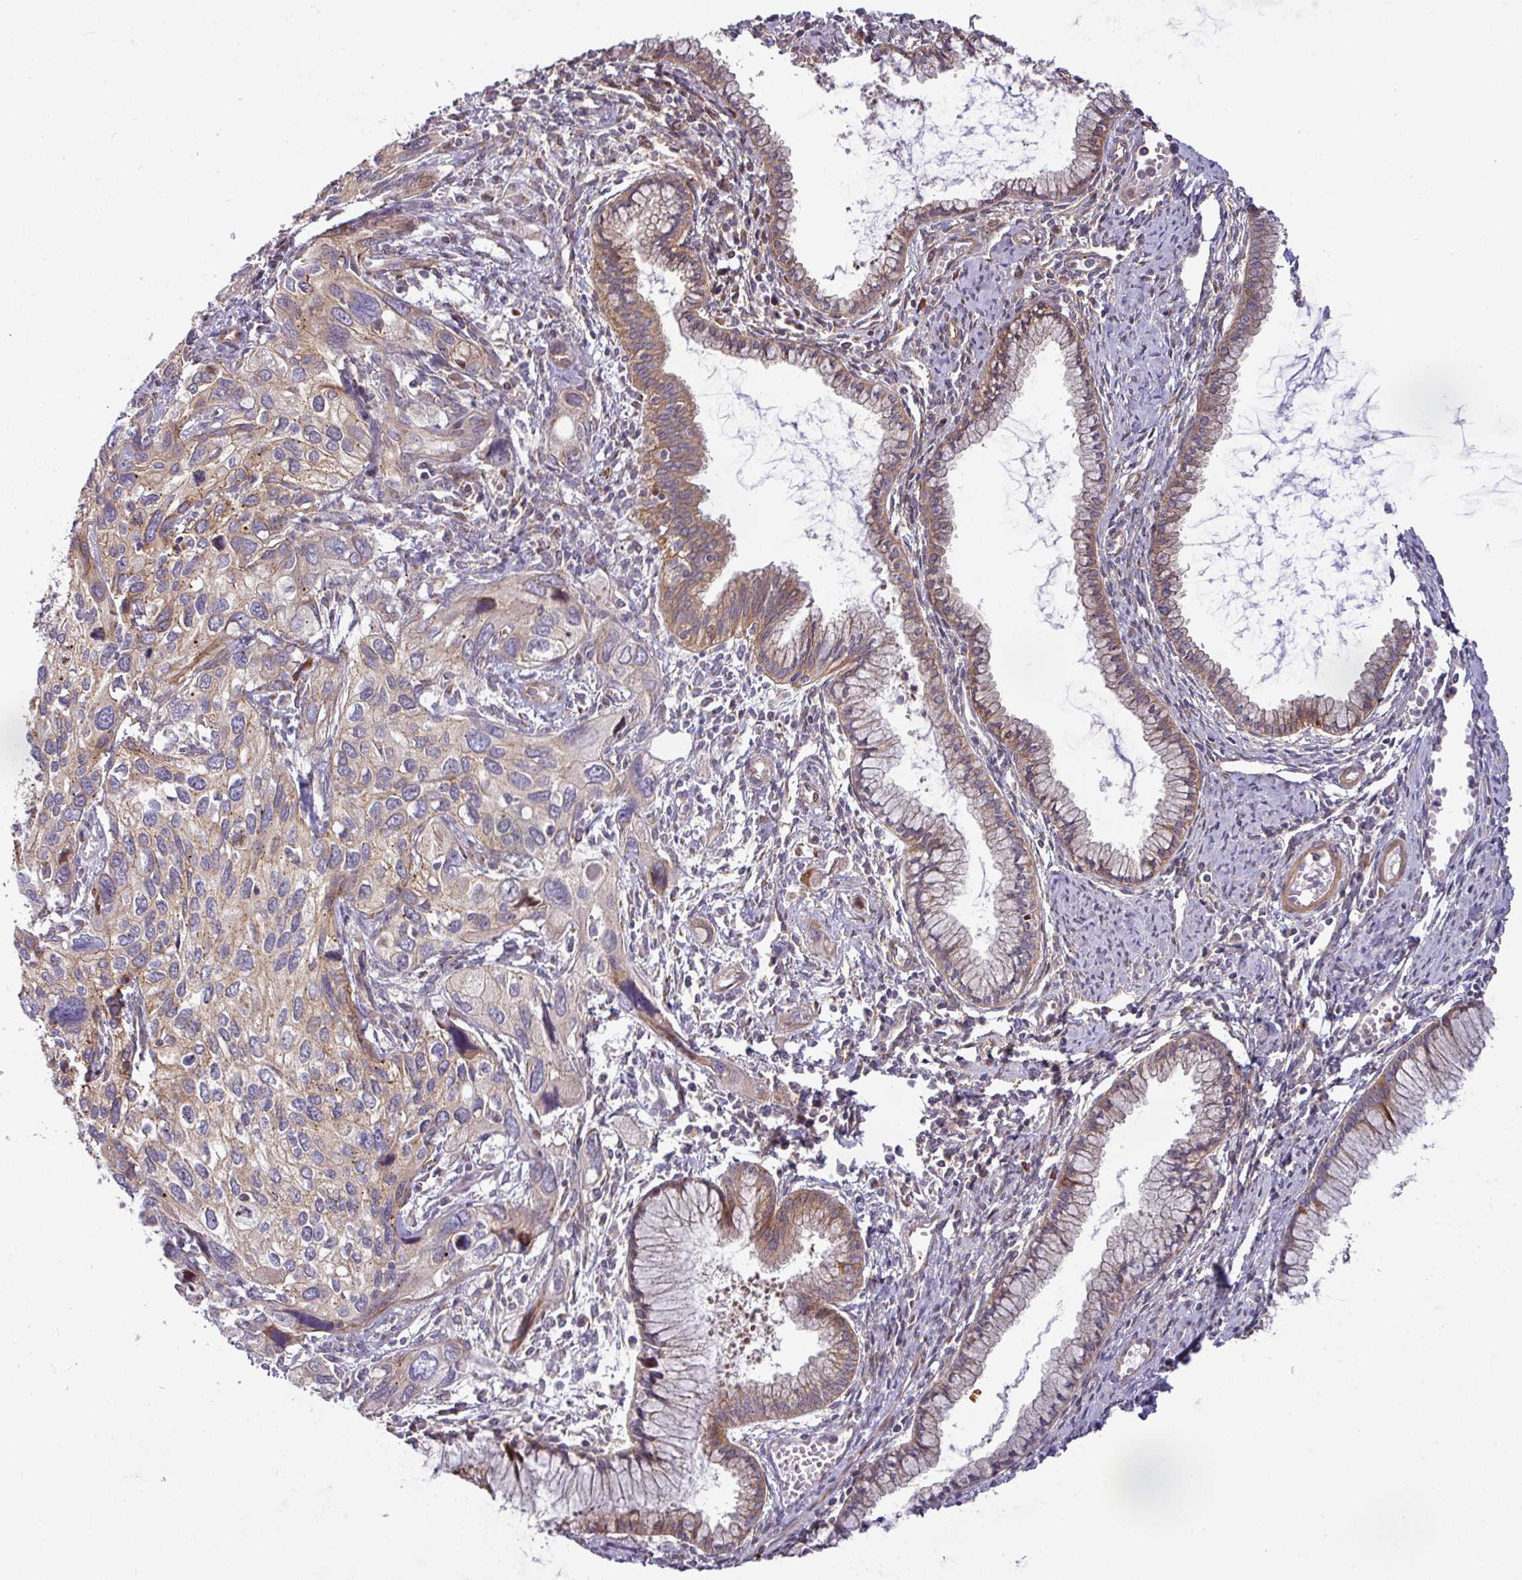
{"staining": {"intensity": "weak", "quantity": "<25%", "location": "cytoplasmic/membranous"}, "tissue": "cervical cancer", "cell_type": "Tumor cells", "image_type": "cancer", "snomed": [{"axis": "morphology", "description": "Squamous cell carcinoma, NOS"}, {"axis": "topography", "description": "Cervix"}], "caption": "Immunohistochemistry (IHC) image of cervical cancer (squamous cell carcinoma) stained for a protein (brown), which displays no positivity in tumor cells. Brightfield microscopy of immunohistochemistry (IHC) stained with DAB (brown) and hematoxylin (blue), captured at high magnification.", "gene": "CASP2", "patient": {"sex": "female", "age": 55}}